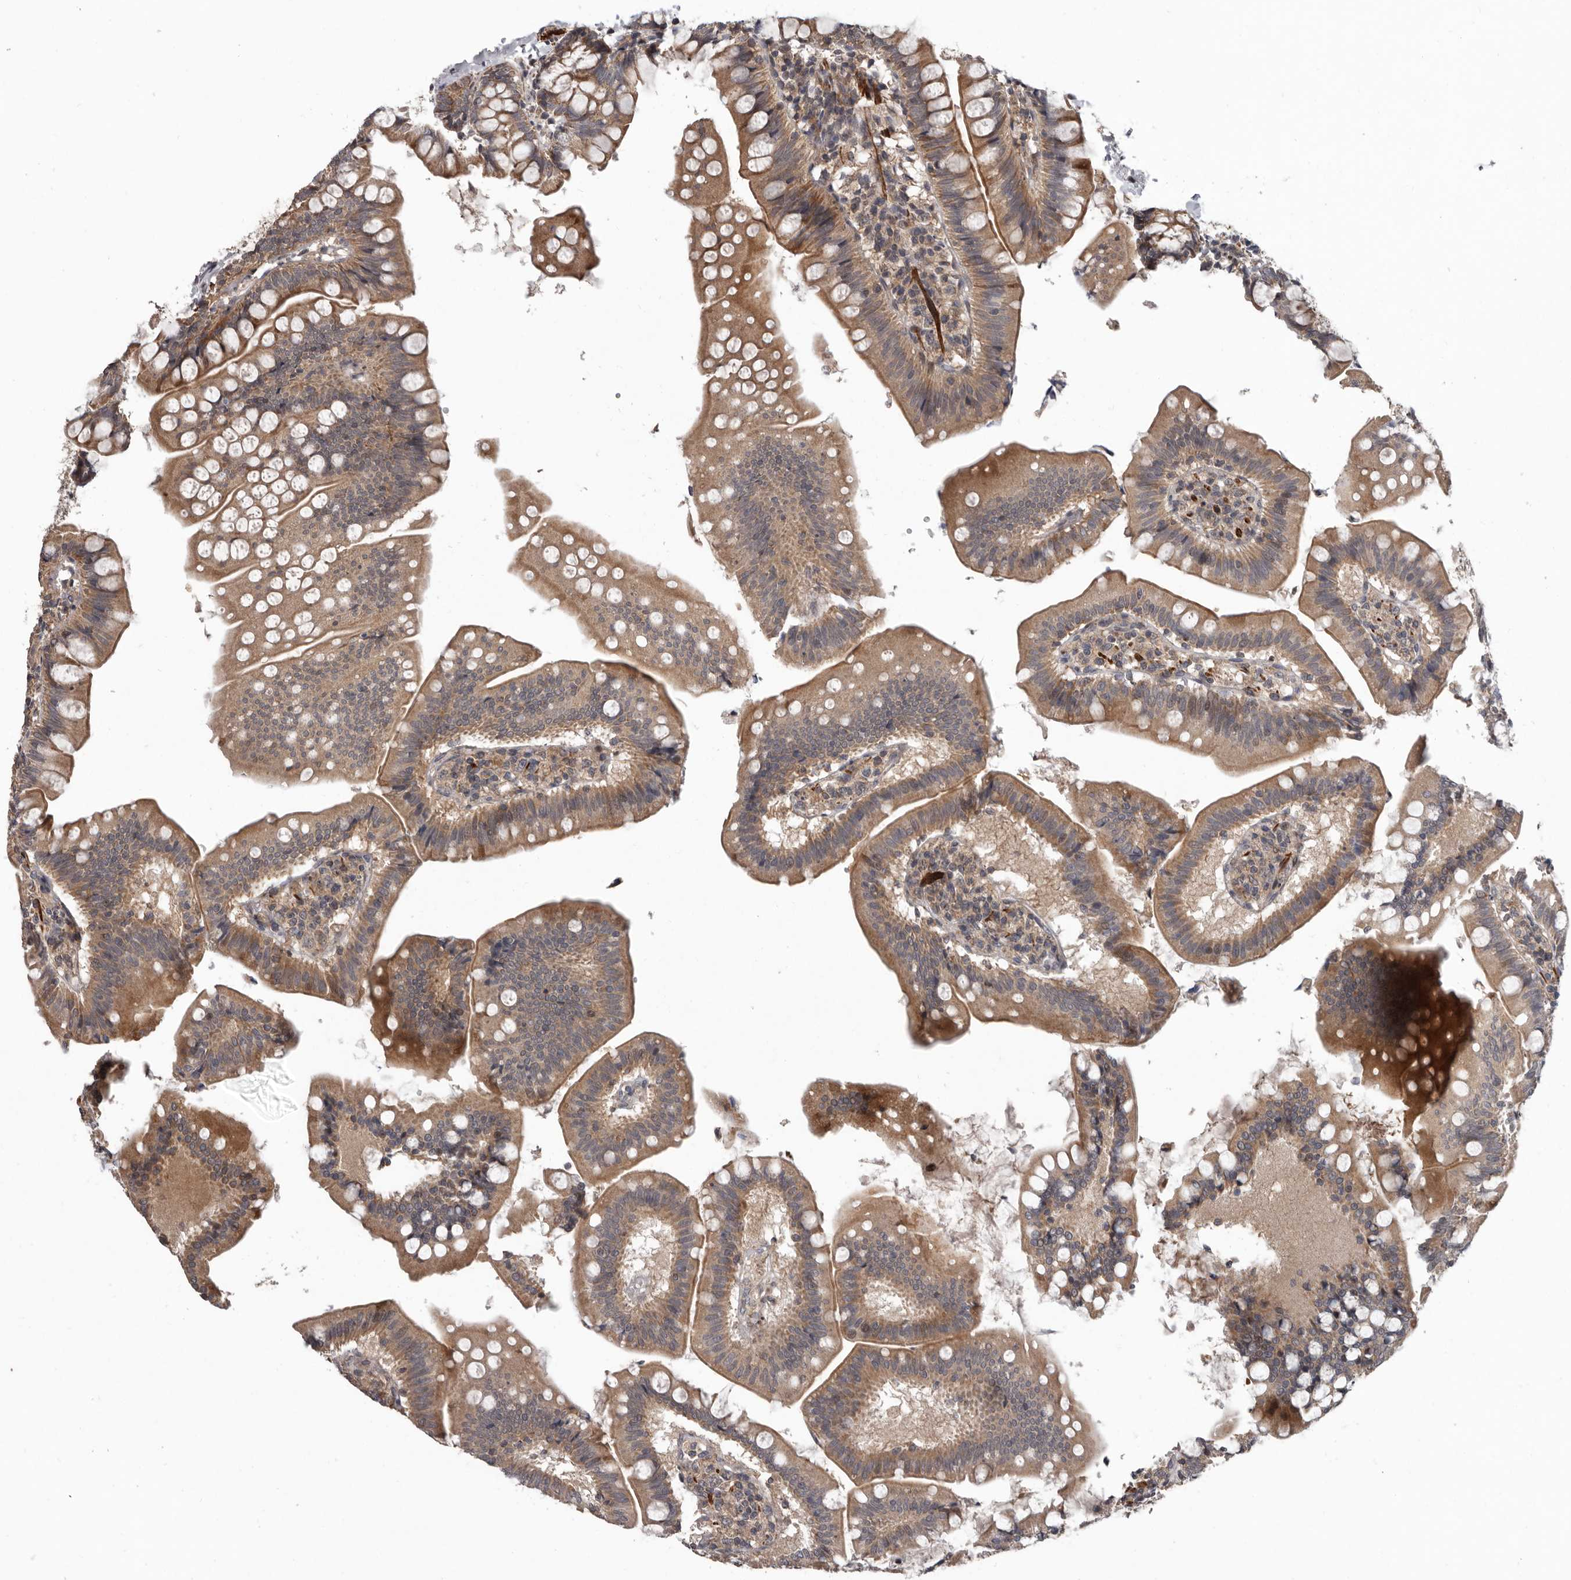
{"staining": {"intensity": "moderate", "quantity": ">75%", "location": "cytoplasmic/membranous"}, "tissue": "small intestine", "cell_type": "Glandular cells", "image_type": "normal", "snomed": [{"axis": "morphology", "description": "Normal tissue, NOS"}, {"axis": "topography", "description": "Small intestine"}], "caption": "Immunohistochemical staining of benign human small intestine demonstrates moderate cytoplasmic/membranous protein positivity in approximately >75% of glandular cells. (IHC, brightfield microscopy, high magnification).", "gene": "FGFR4", "patient": {"sex": "male", "age": 7}}